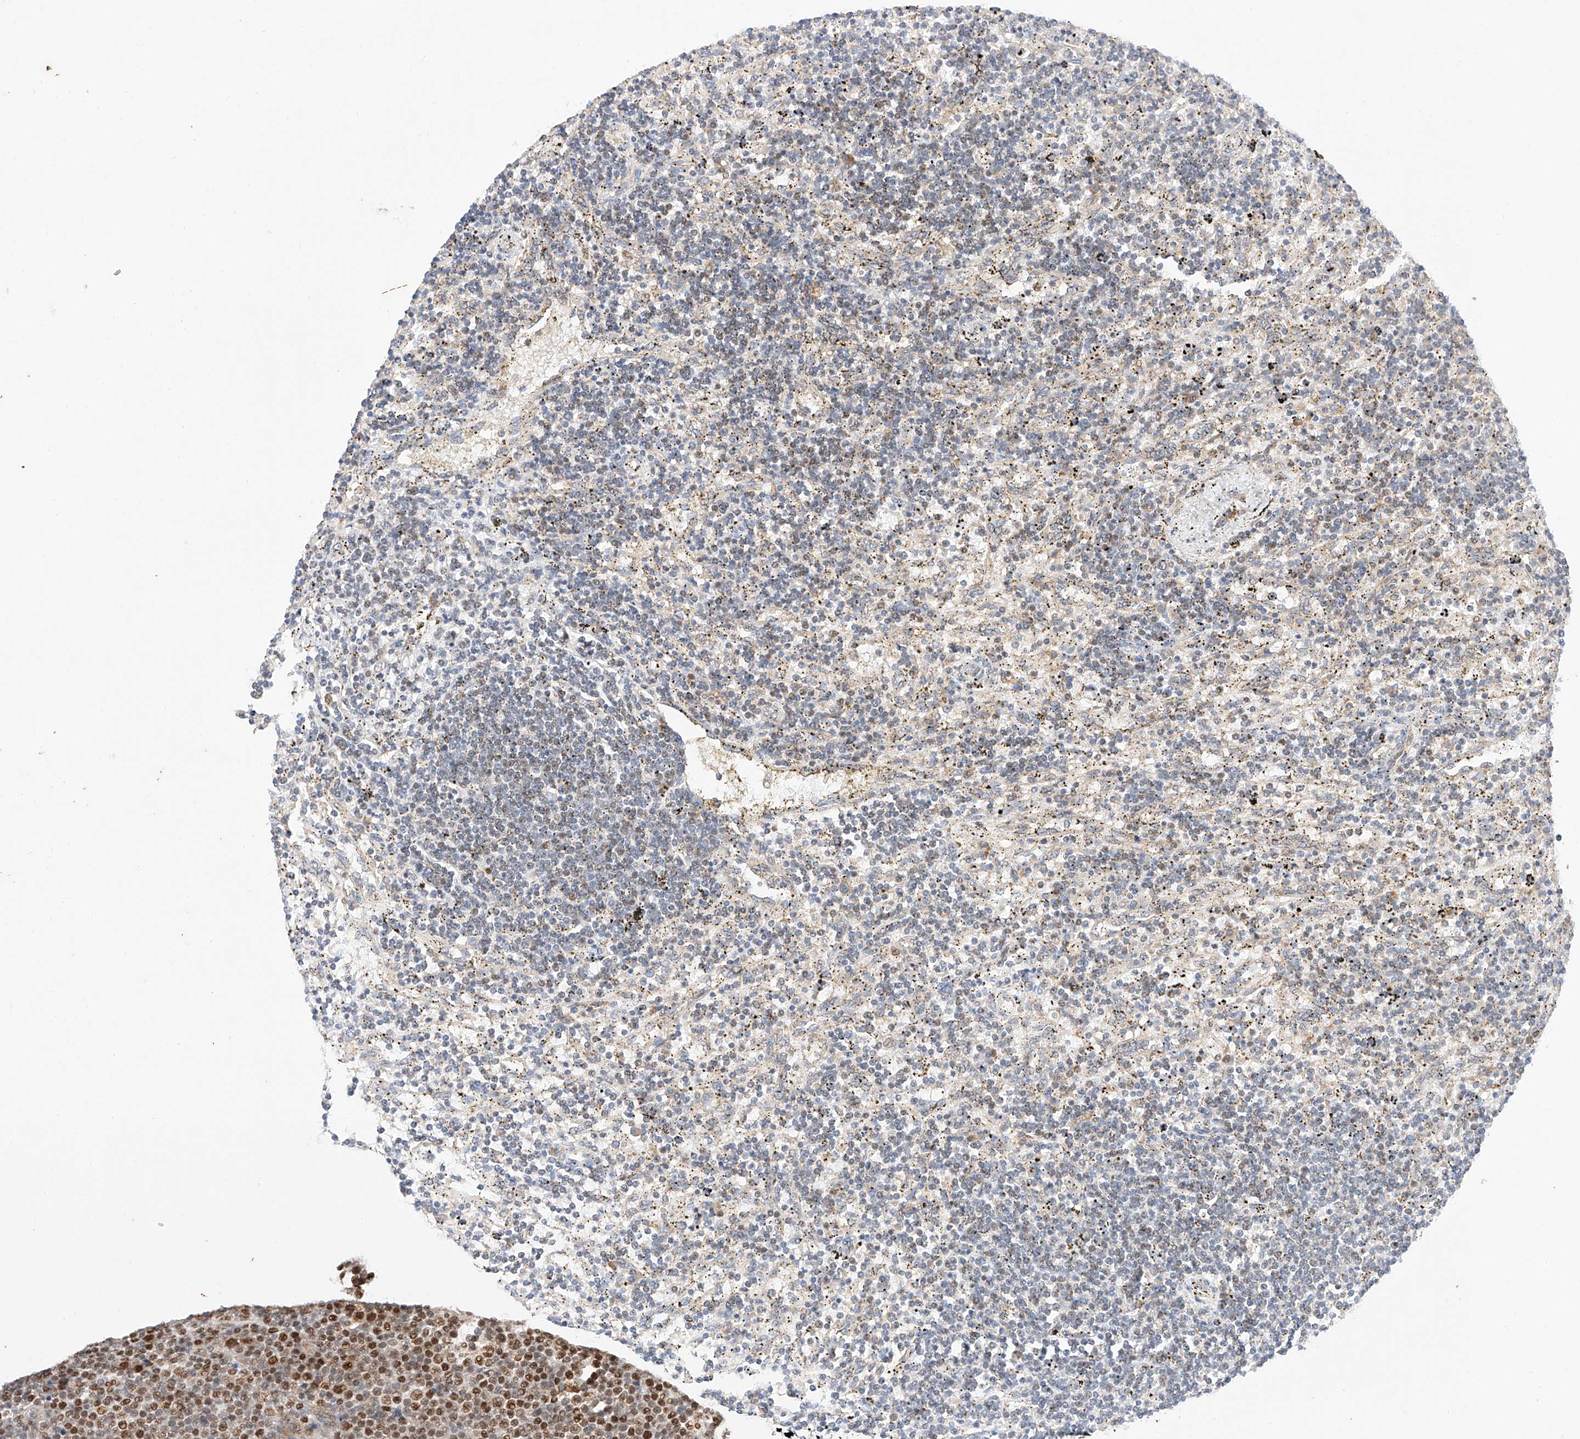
{"staining": {"intensity": "negative", "quantity": "none", "location": "none"}, "tissue": "lymphoma", "cell_type": "Tumor cells", "image_type": "cancer", "snomed": [{"axis": "morphology", "description": "Malignant lymphoma, non-Hodgkin's type, Low grade"}, {"axis": "topography", "description": "Spleen"}], "caption": "Tumor cells are negative for brown protein staining in lymphoma.", "gene": "HDAC9", "patient": {"sex": "male", "age": 76}}